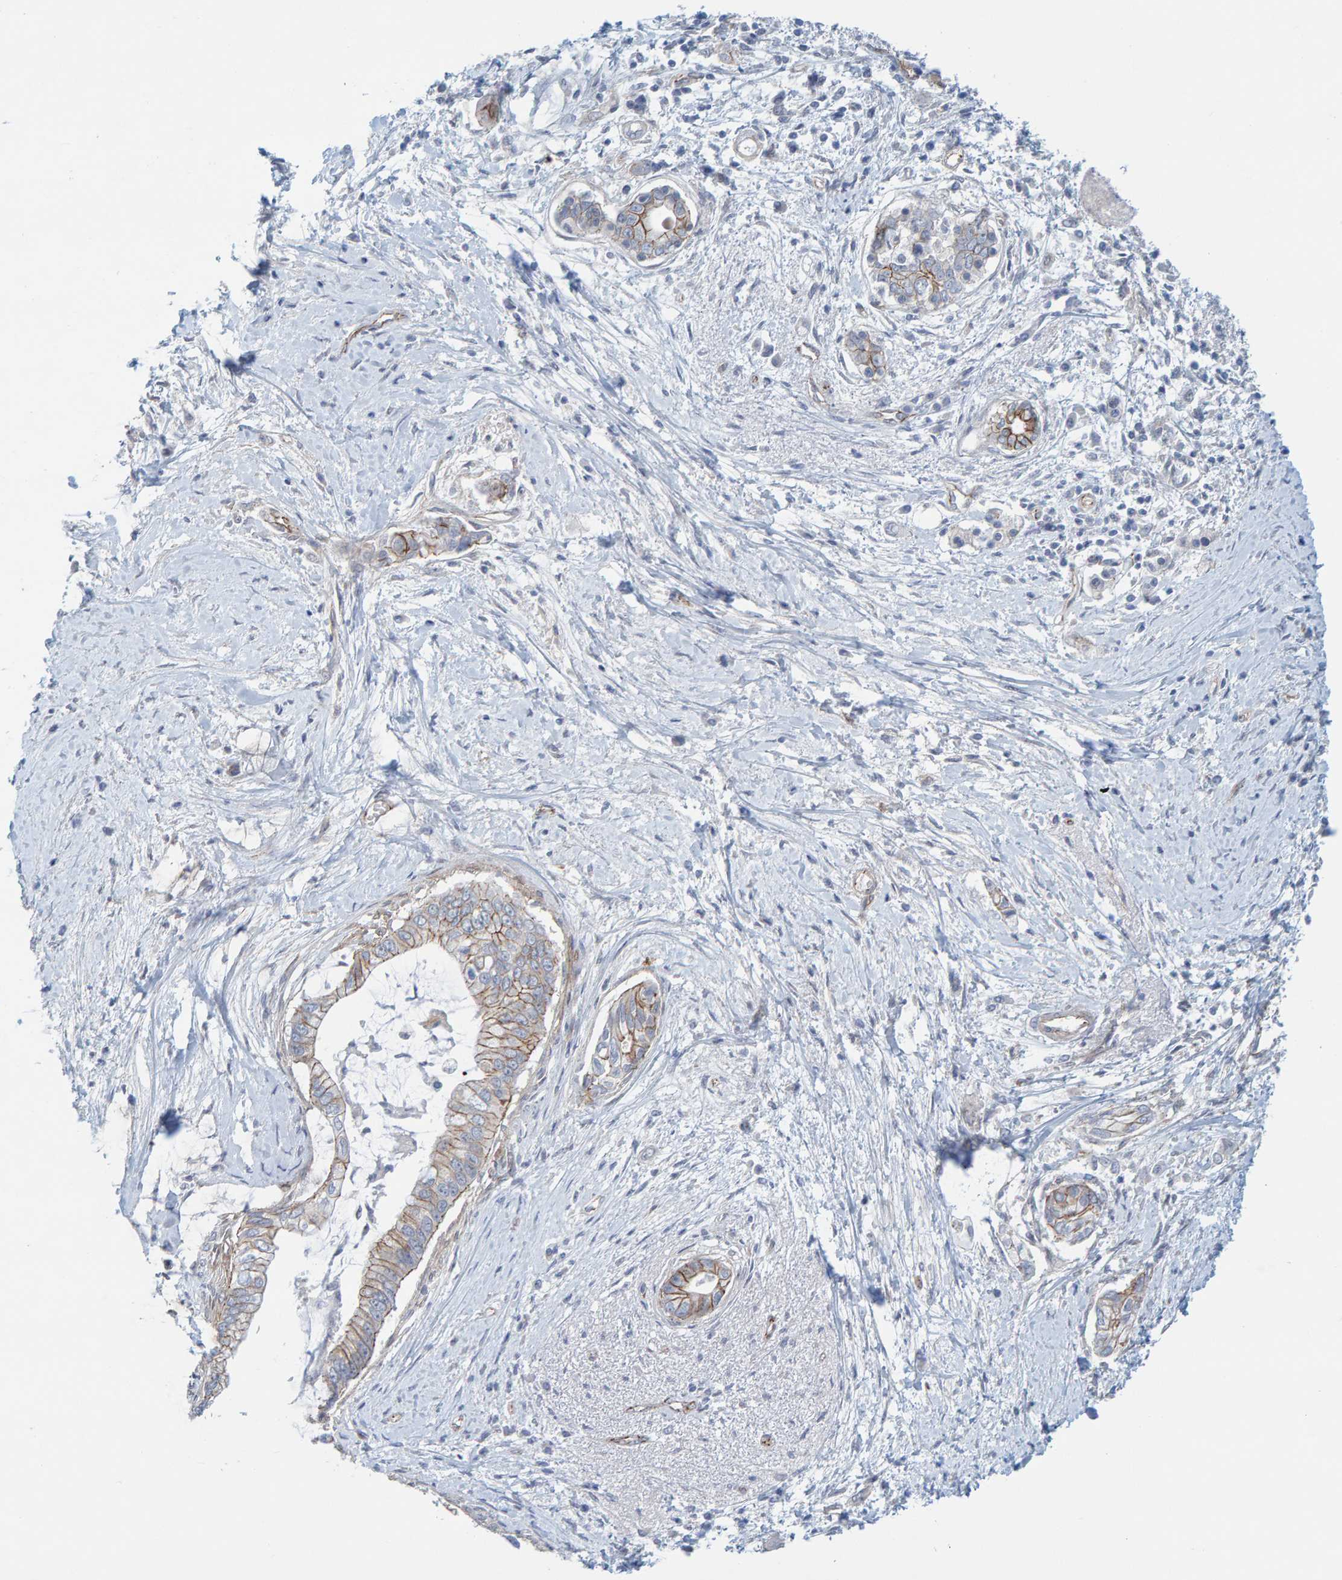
{"staining": {"intensity": "moderate", "quantity": "<25%", "location": "cytoplasmic/membranous"}, "tissue": "pancreatic cancer", "cell_type": "Tumor cells", "image_type": "cancer", "snomed": [{"axis": "morphology", "description": "Adenocarcinoma, NOS"}, {"axis": "topography", "description": "Pancreas"}], "caption": "Brown immunohistochemical staining in human pancreatic cancer (adenocarcinoma) exhibits moderate cytoplasmic/membranous expression in about <25% of tumor cells.", "gene": "KRBA2", "patient": {"sex": "male", "age": 59}}